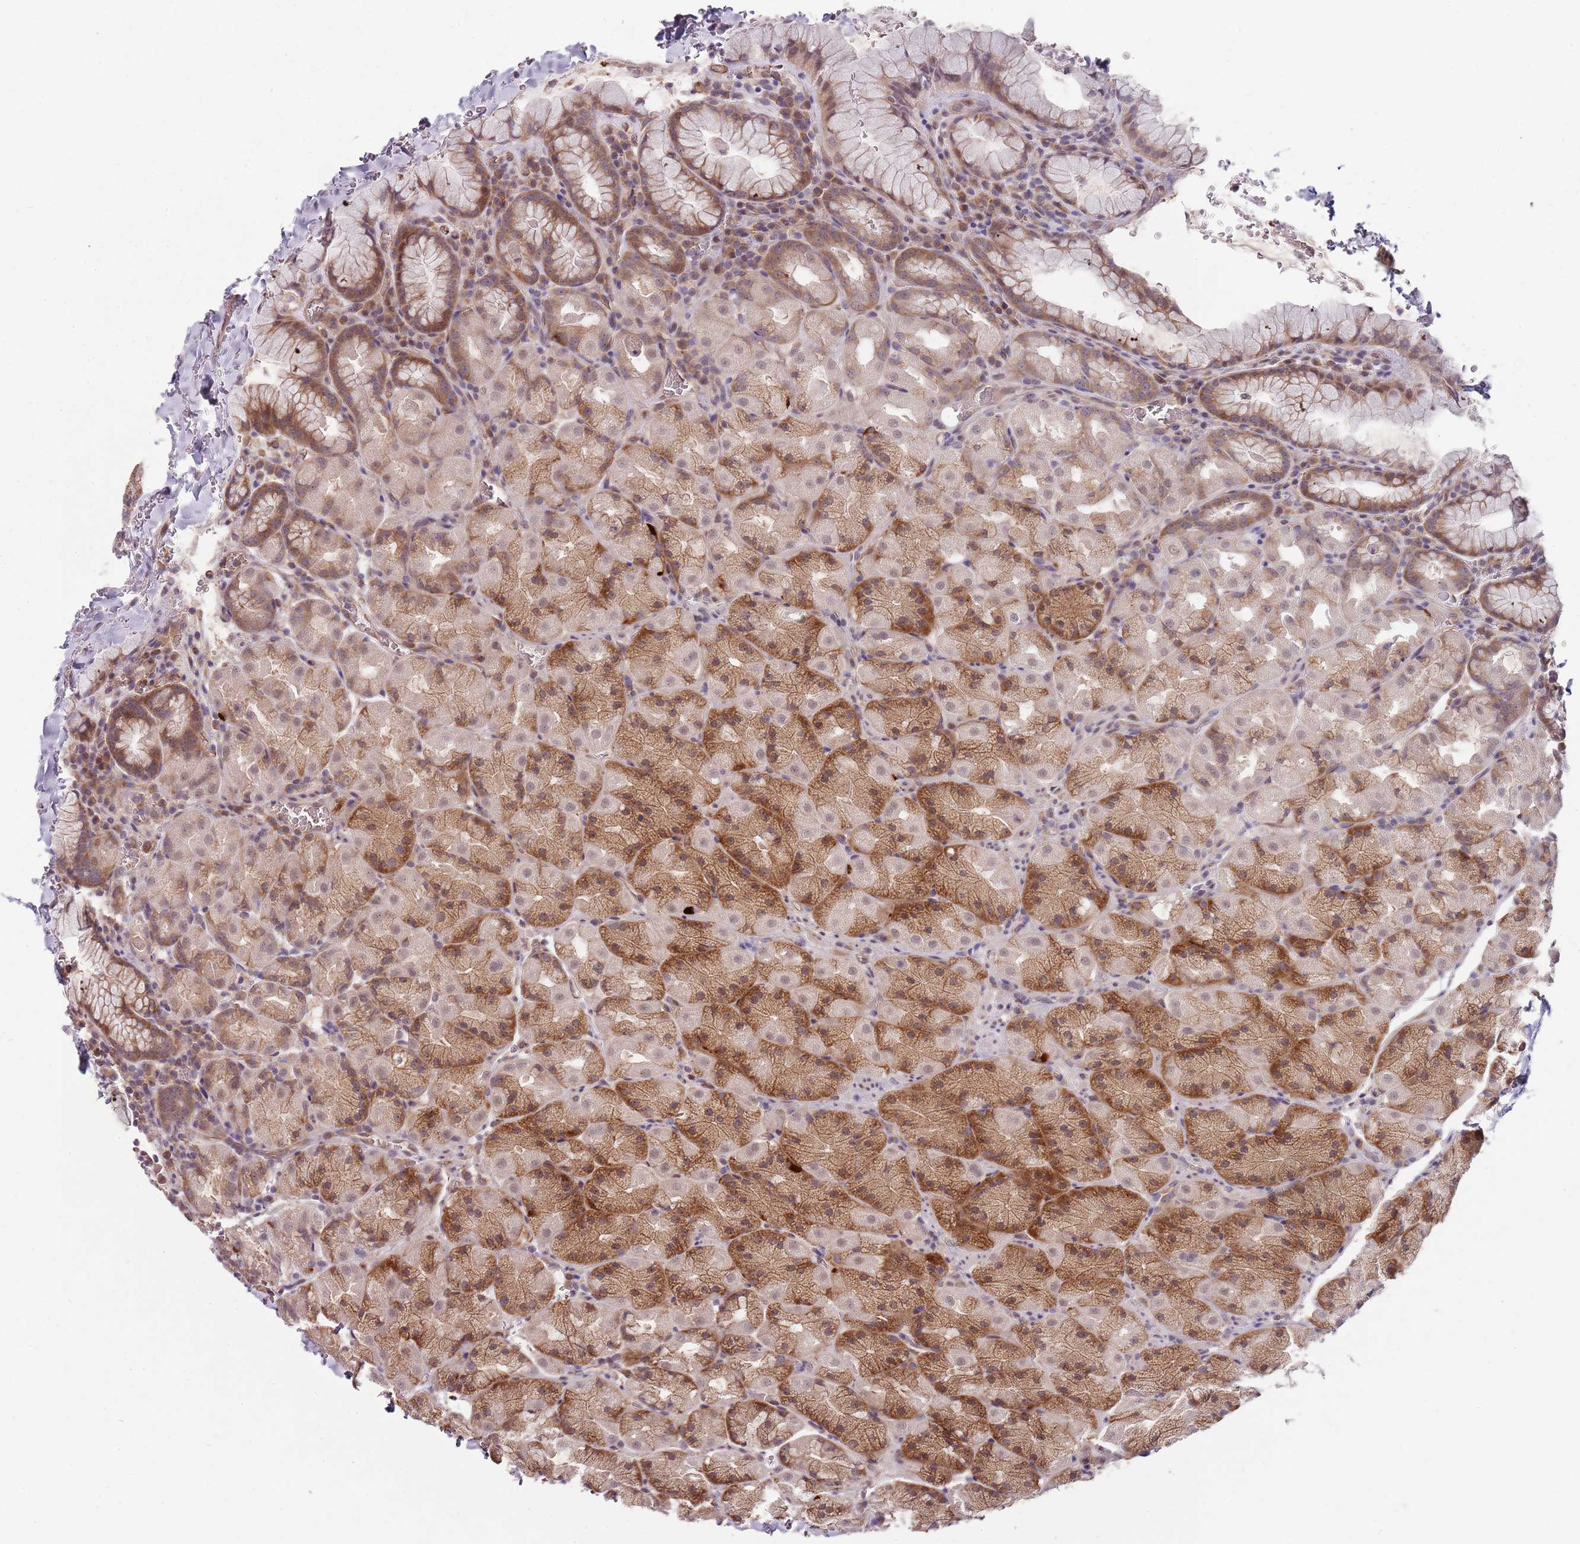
{"staining": {"intensity": "moderate", "quantity": ">75%", "location": "cytoplasmic/membranous"}, "tissue": "stomach", "cell_type": "Glandular cells", "image_type": "normal", "snomed": [{"axis": "morphology", "description": "Normal tissue, NOS"}, {"axis": "topography", "description": "Stomach, upper"}, {"axis": "topography", "description": "Stomach, lower"}], "caption": "A histopathology image of stomach stained for a protein reveals moderate cytoplasmic/membranous brown staining in glandular cells. The protein of interest is stained brown, and the nuclei are stained in blue (DAB (3,3'-diaminobenzidine) IHC with brightfield microscopy, high magnification).", "gene": "FBXL22", "patient": {"sex": "male", "age": 80}}